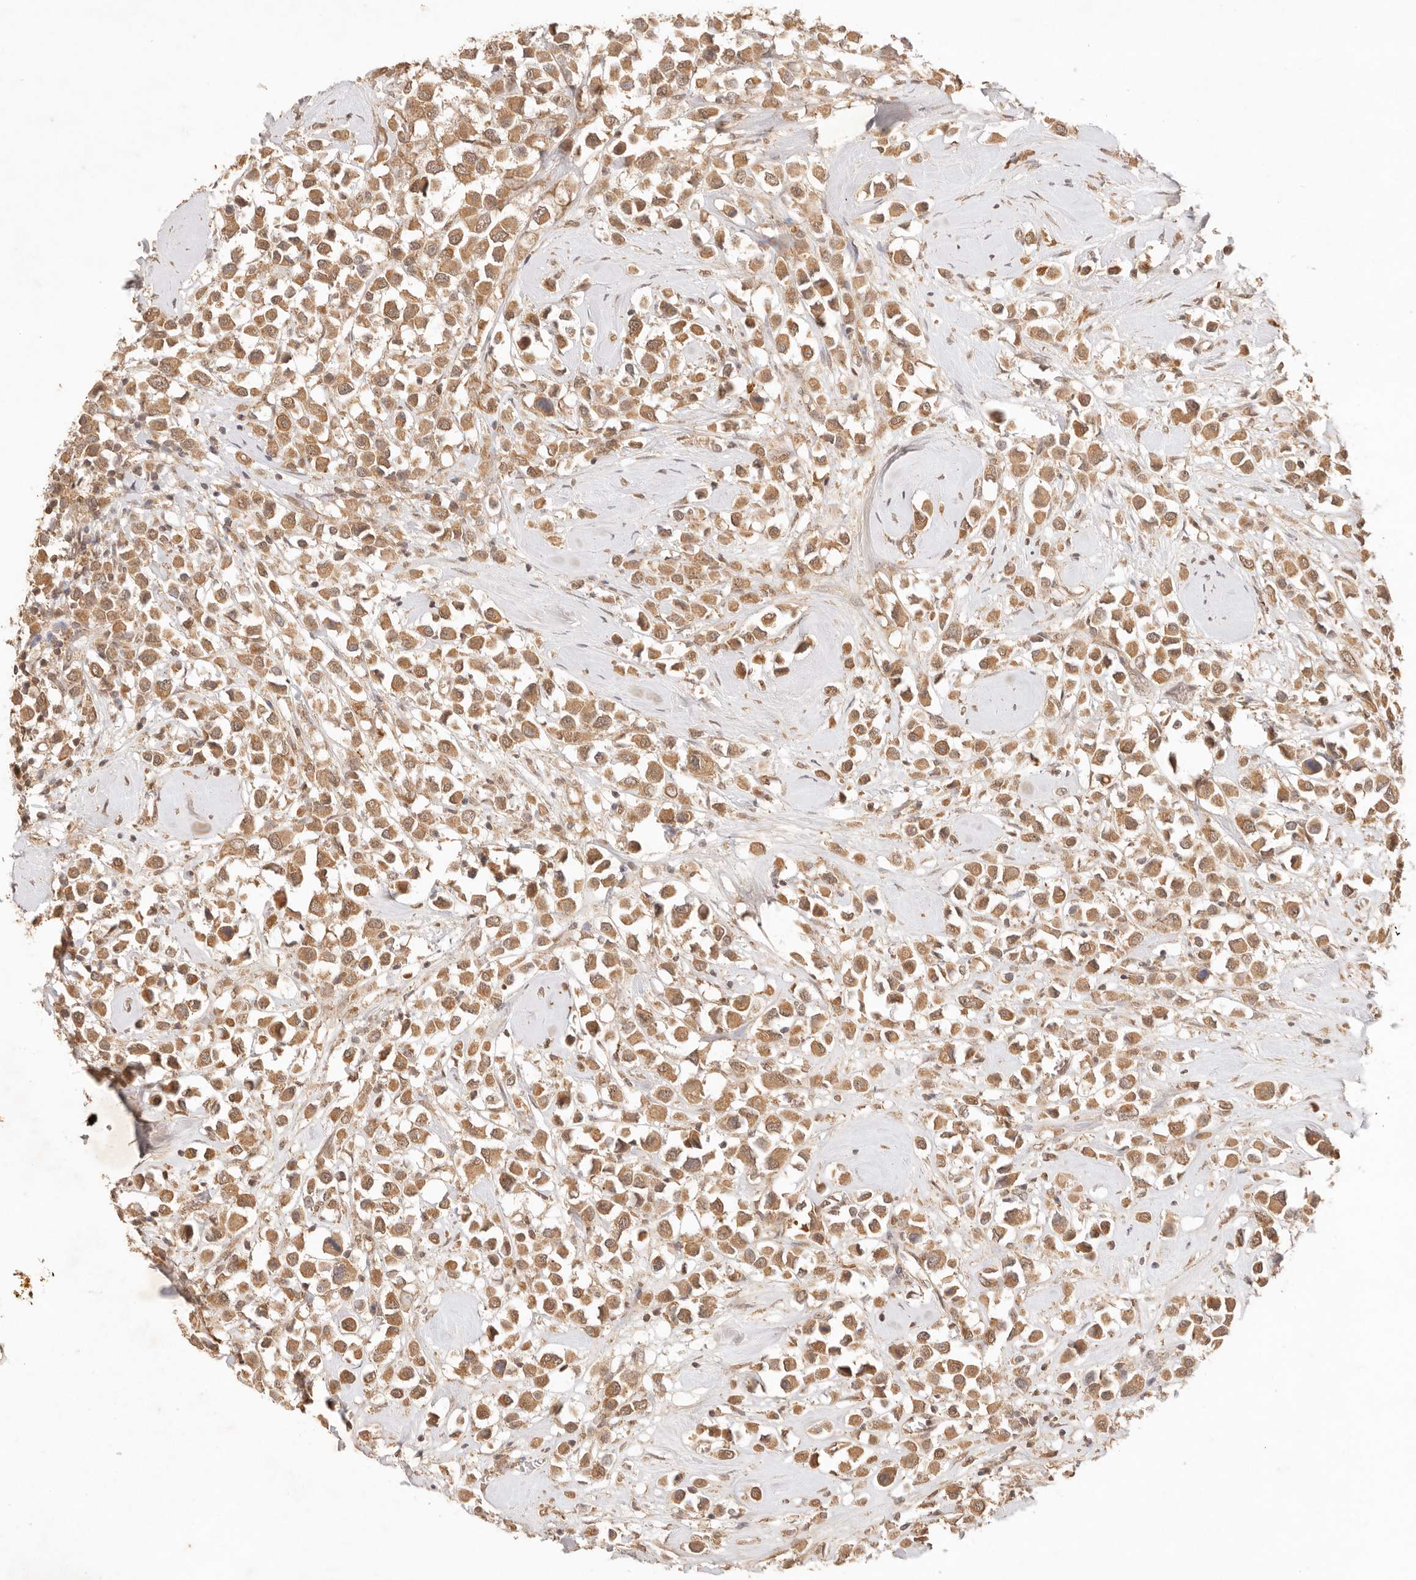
{"staining": {"intensity": "moderate", "quantity": ">75%", "location": "cytoplasmic/membranous"}, "tissue": "breast cancer", "cell_type": "Tumor cells", "image_type": "cancer", "snomed": [{"axis": "morphology", "description": "Duct carcinoma"}, {"axis": "topography", "description": "Breast"}], "caption": "Brown immunohistochemical staining in human infiltrating ductal carcinoma (breast) exhibits moderate cytoplasmic/membranous staining in approximately >75% of tumor cells. (brown staining indicates protein expression, while blue staining denotes nuclei).", "gene": "TRIM11", "patient": {"sex": "female", "age": 61}}